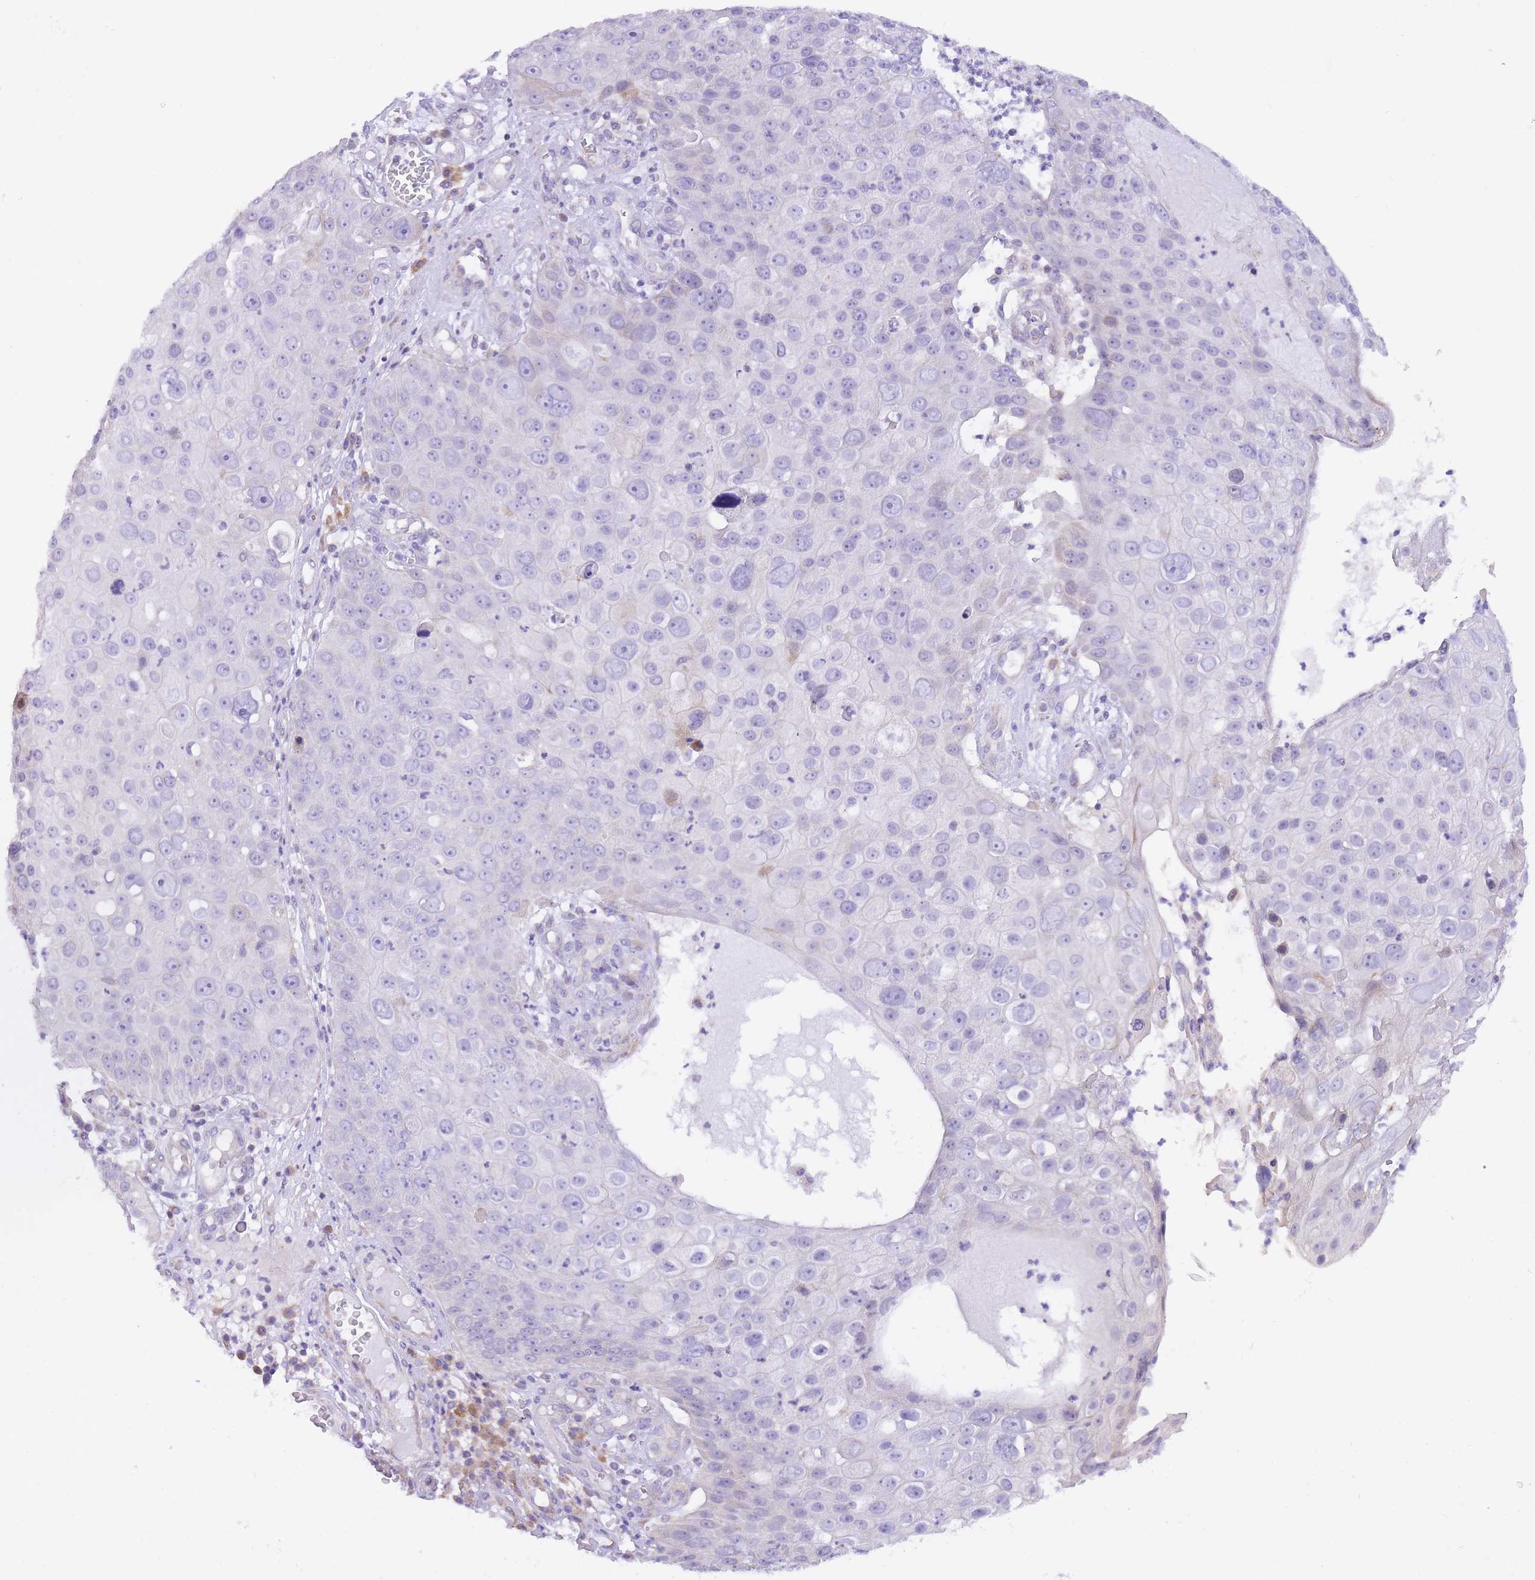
{"staining": {"intensity": "negative", "quantity": "none", "location": "none"}, "tissue": "skin cancer", "cell_type": "Tumor cells", "image_type": "cancer", "snomed": [{"axis": "morphology", "description": "Squamous cell carcinoma, NOS"}, {"axis": "topography", "description": "Skin"}], "caption": "Tumor cells are negative for protein expression in human skin cancer.", "gene": "TOPAZ1", "patient": {"sex": "male", "age": 71}}